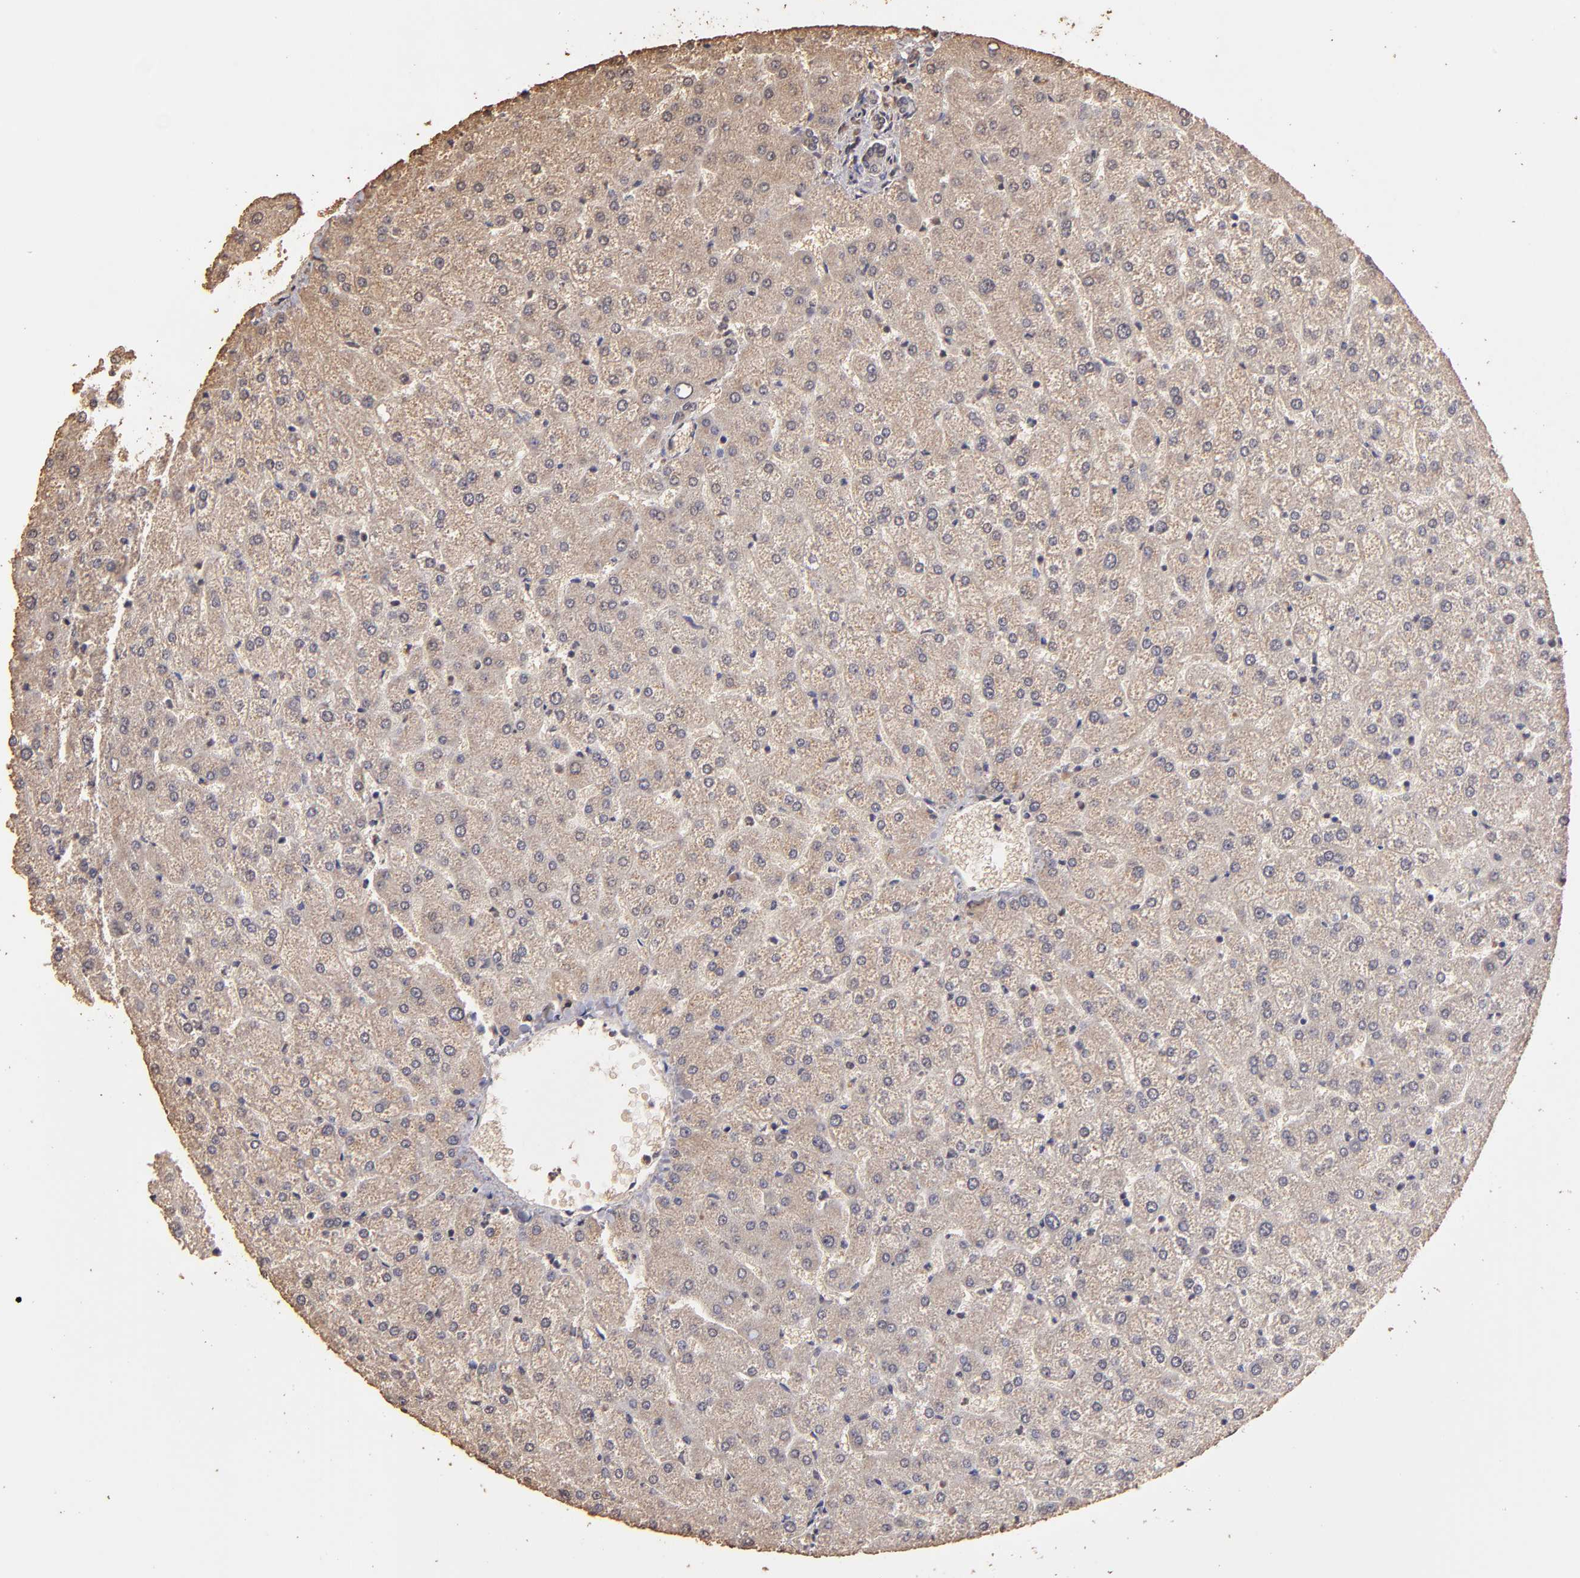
{"staining": {"intensity": "weak", "quantity": "25%-75%", "location": "cytoplasmic/membranous"}, "tissue": "liver", "cell_type": "Cholangiocytes", "image_type": "normal", "snomed": [{"axis": "morphology", "description": "Normal tissue, NOS"}, {"axis": "topography", "description": "Liver"}], "caption": "Liver stained with a brown dye shows weak cytoplasmic/membranous positive staining in approximately 25%-75% of cholangiocytes.", "gene": "OPHN1", "patient": {"sex": "female", "age": 32}}